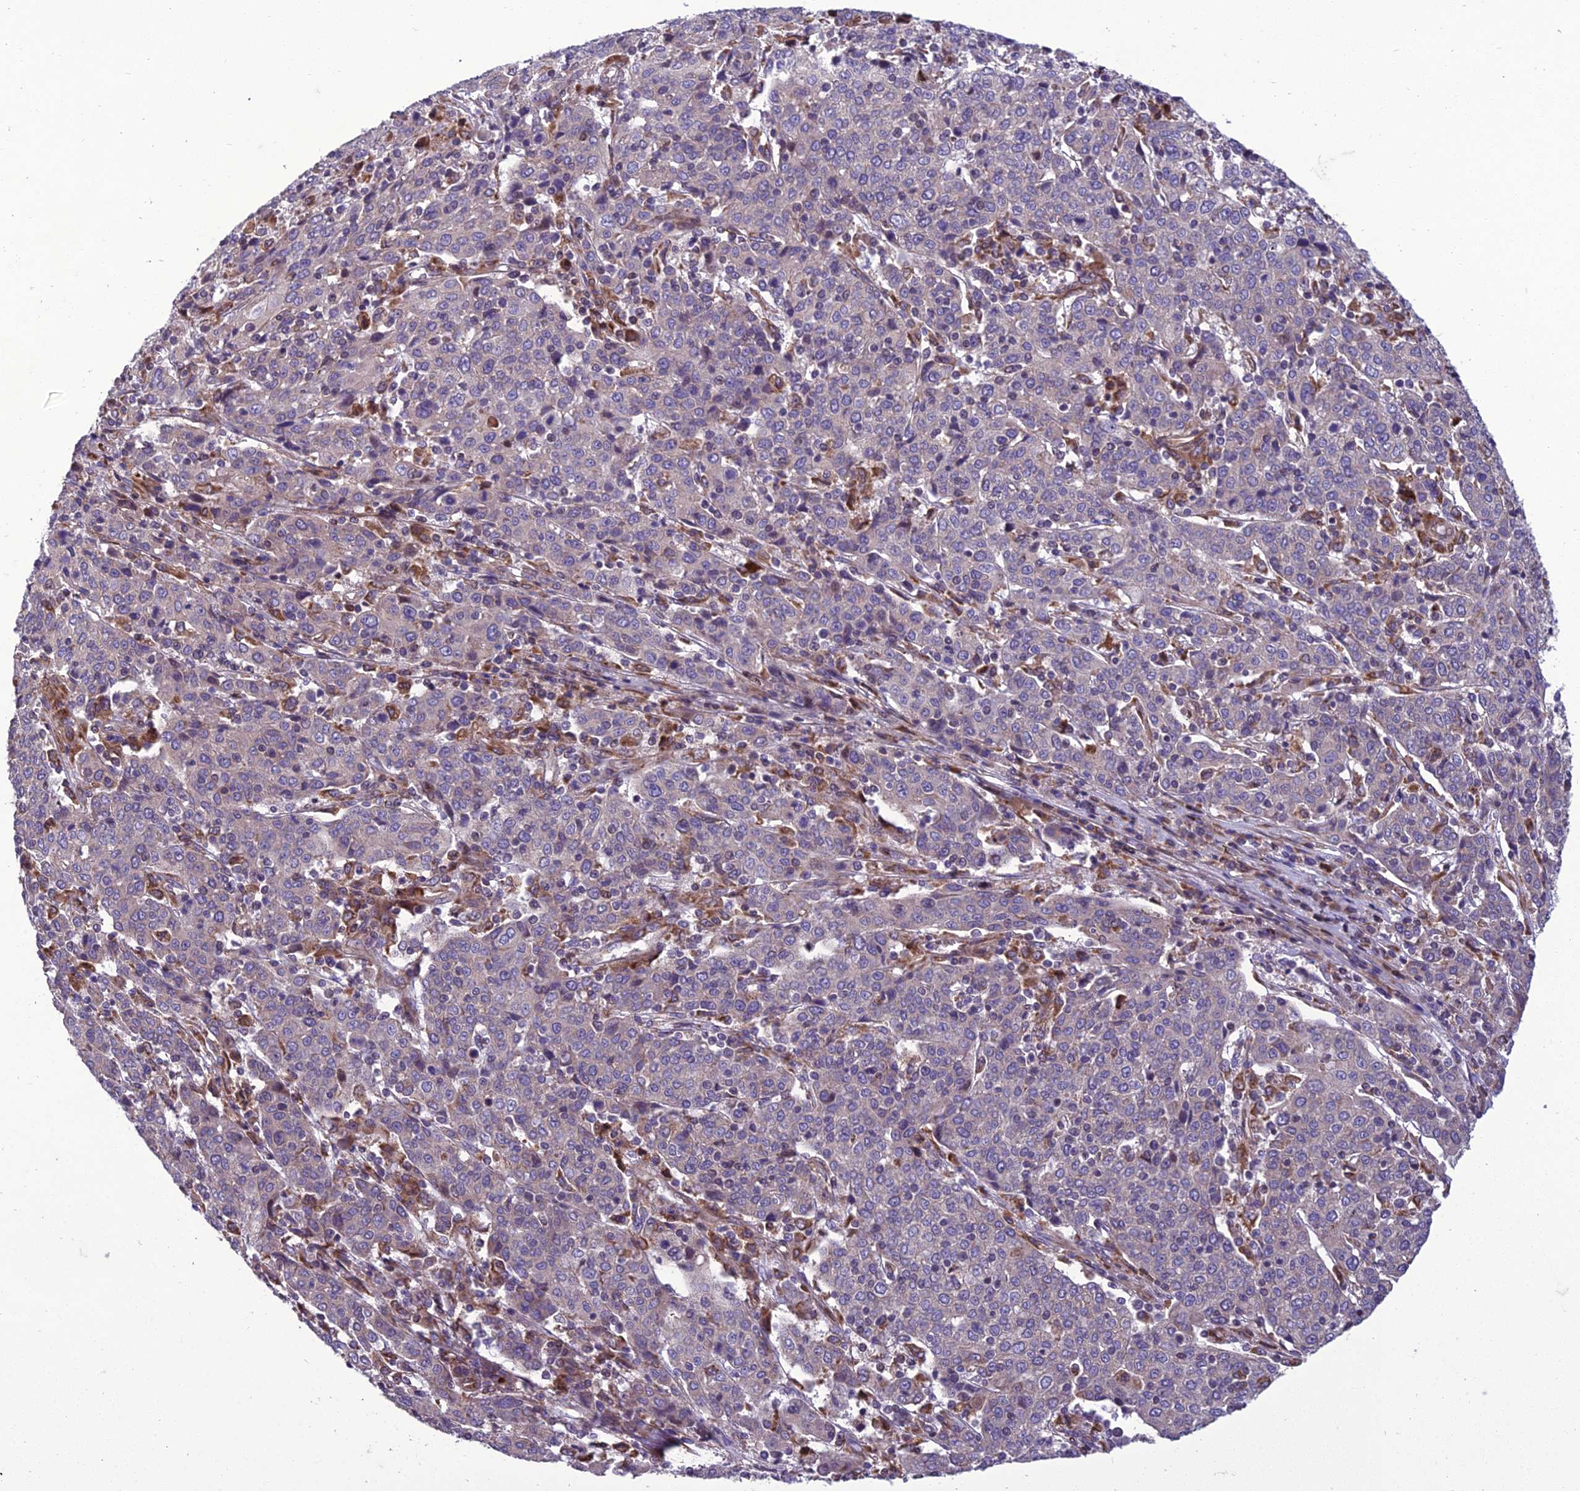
{"staining": {"intensity": "negative", "quantity": "none", "location": "none"}, "tissue": "cervical cancer", "cell_type": "Tumor cells", "image_type": "cancer", "snomed": [{"axis": "morphology", "description": "Squamous cell carcinoma, NOS"}, {"axis": "topography", "description": "Cervix"}], "caption": "This photomicrograph is of squamous cell carcinoma (cervical) stained with immunohistochemistry (IHC) to label a protein in brown with the nuclei are counter-stained blue. There is no expression in tumor cells.", "gene": "GIMAP1", "patient": {"sex": "female", "age": 67}}